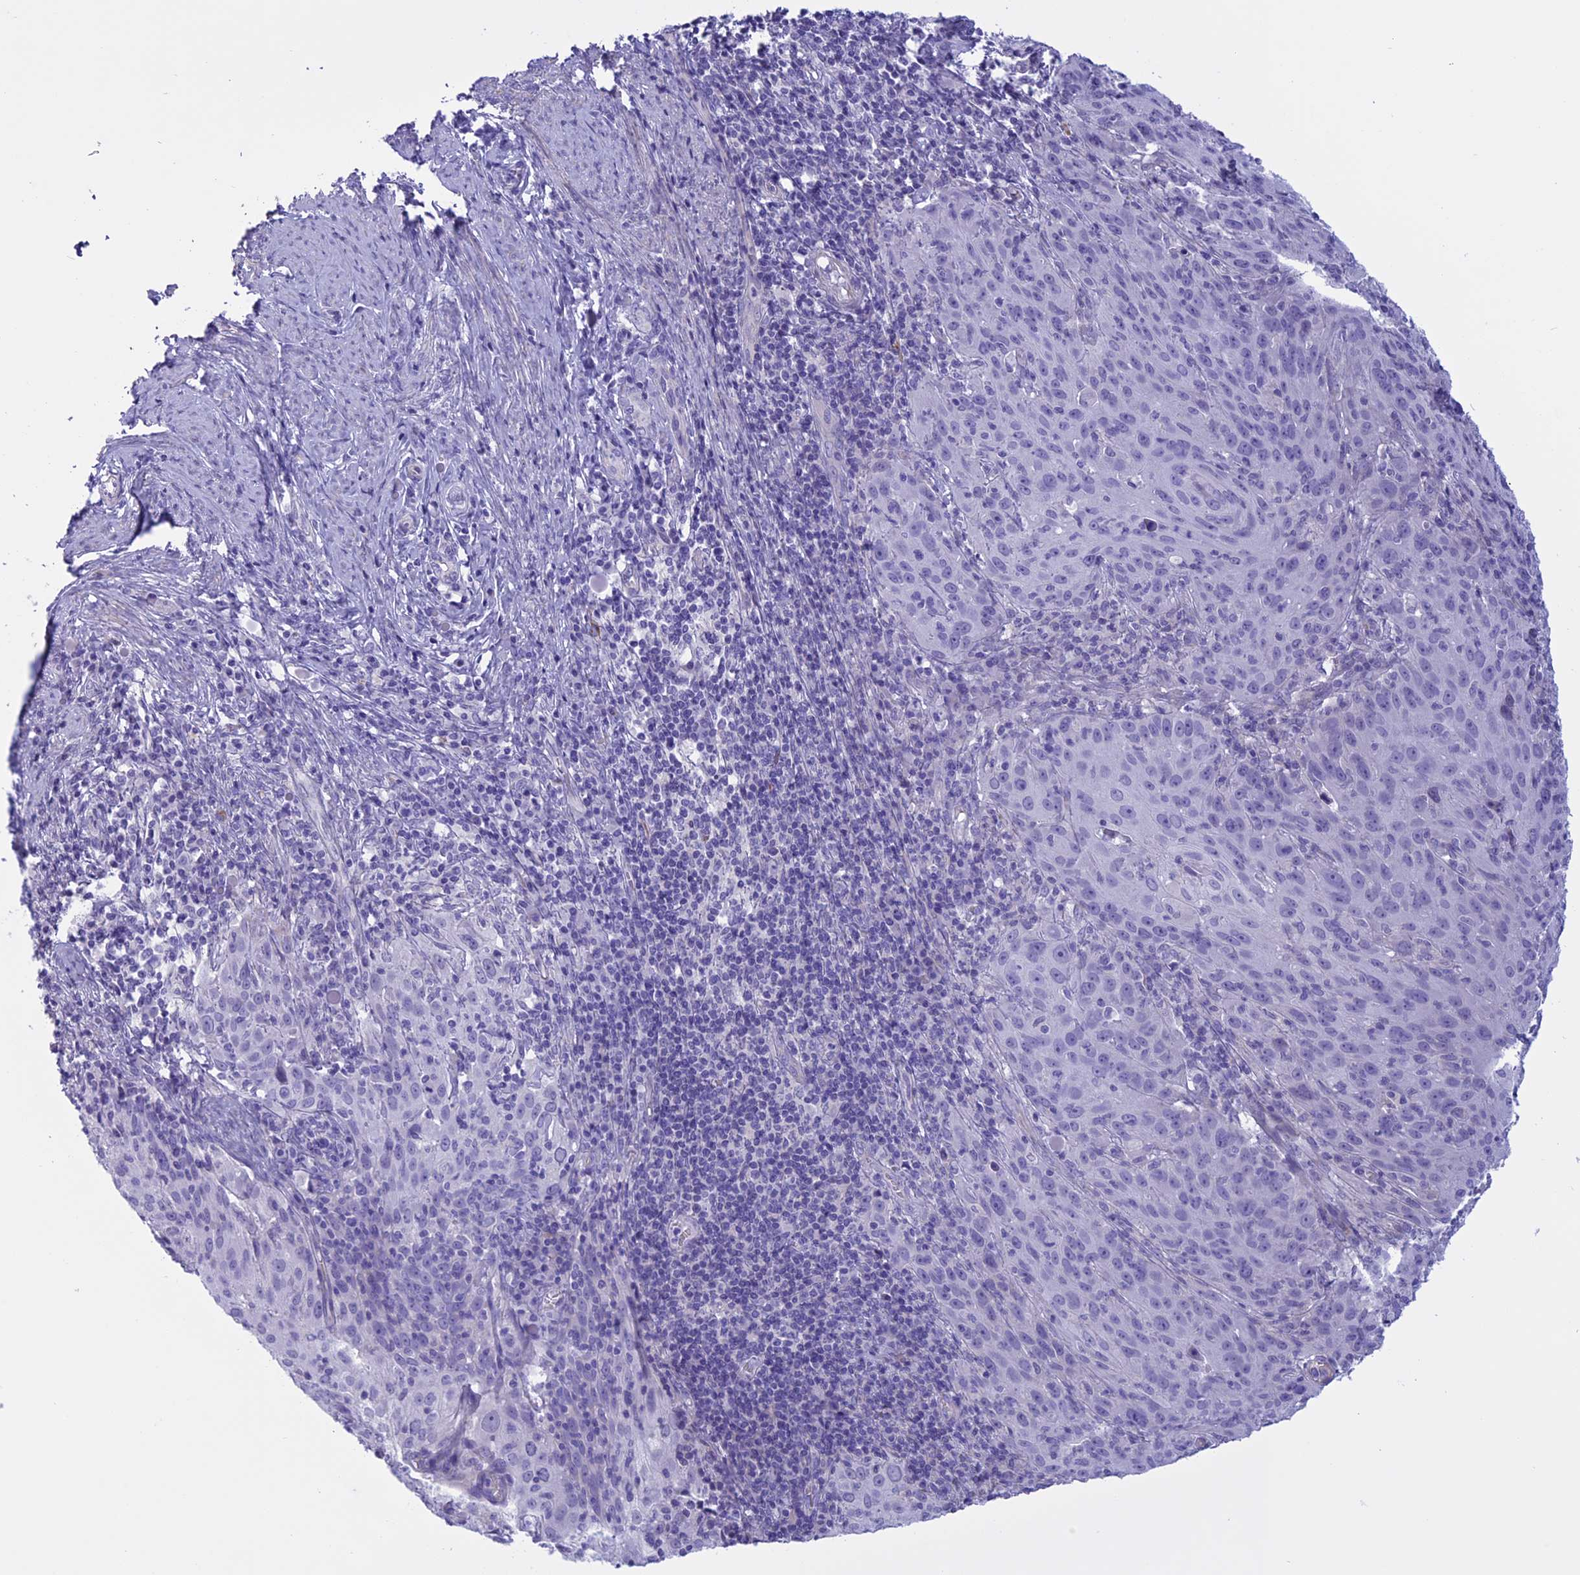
{"staining": {"intensity": "negative", "quantity": "none", "location": "none"}, "tissue": "cervical cancer", "cell_type": "Tumor cells", "image_type": "cancer", "snomed": [{"axis": "morphology", "description": "Squamous cell carcinoma, NOS"}, {"axis": "topography", "description": "Cervix"}], "caption": "Human squamous cell carcinoma (cervical) stained for a protein using immunohistochemistry displays no positivity in tumor cells.", "gene": "SPHKAP", "patient": {"sex": "female", "age": 50}}